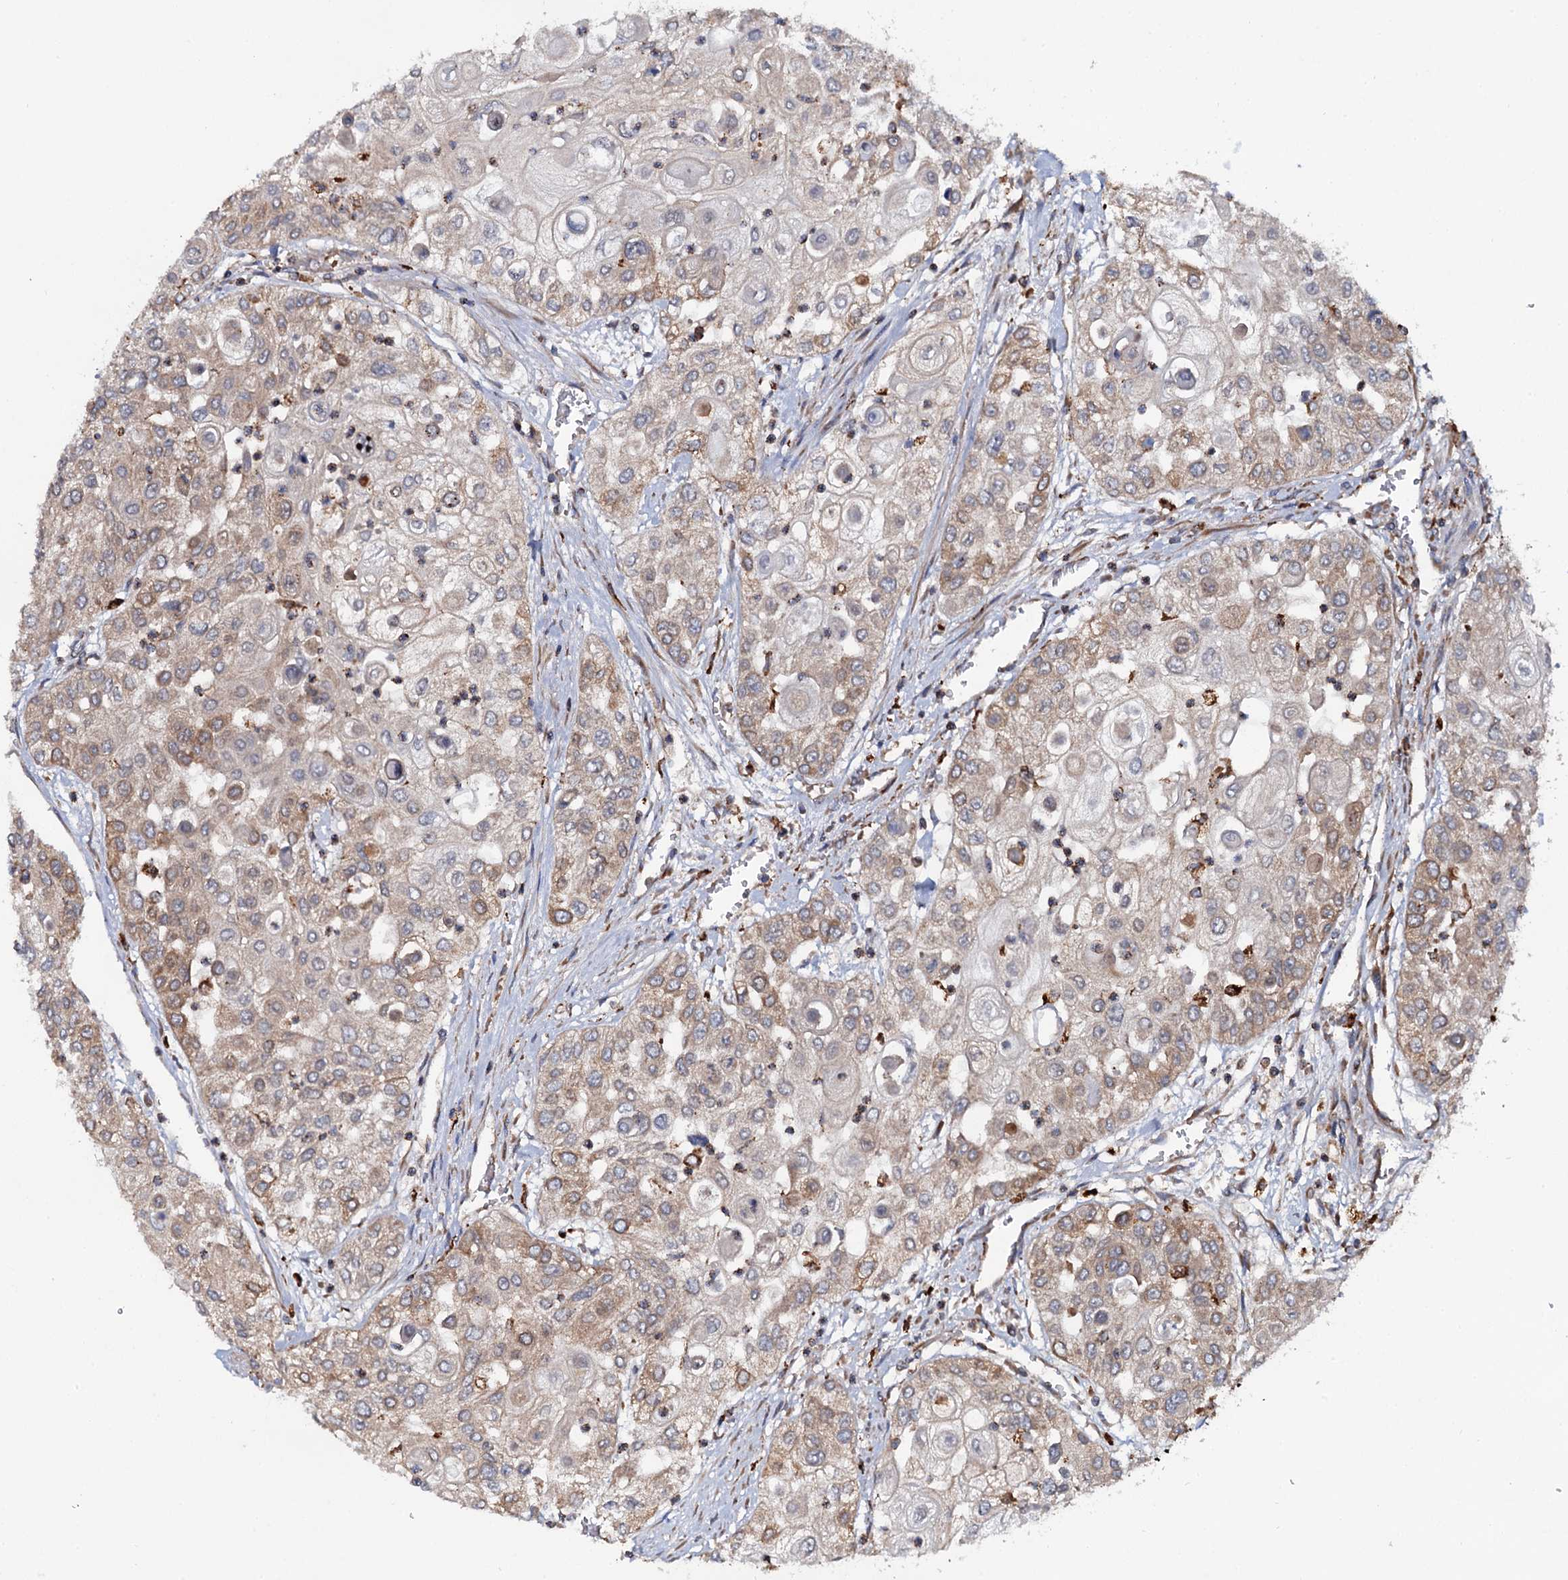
{"staining": {"intensity": "weak", "quantity": ">75%", "location": "cytoplasmic/membranous"}, "tissue": "urothelial cancer", "cell_type": "Tumor cells", "image_type": "cancer", "snomed": [{"axis": "morphology", "description": "Urothelial carcinoma, High grade"}, {"axis": "topography", "description": "Urinary bladder"}], "caption": "Urothelial carcinoma (high-grade) tissue exhibits weak cytoplasmic/membranous positivity in approximately >75% of tumor cells", "gene": "UFM1", "patient": {"sex": "female", "age": 79}}